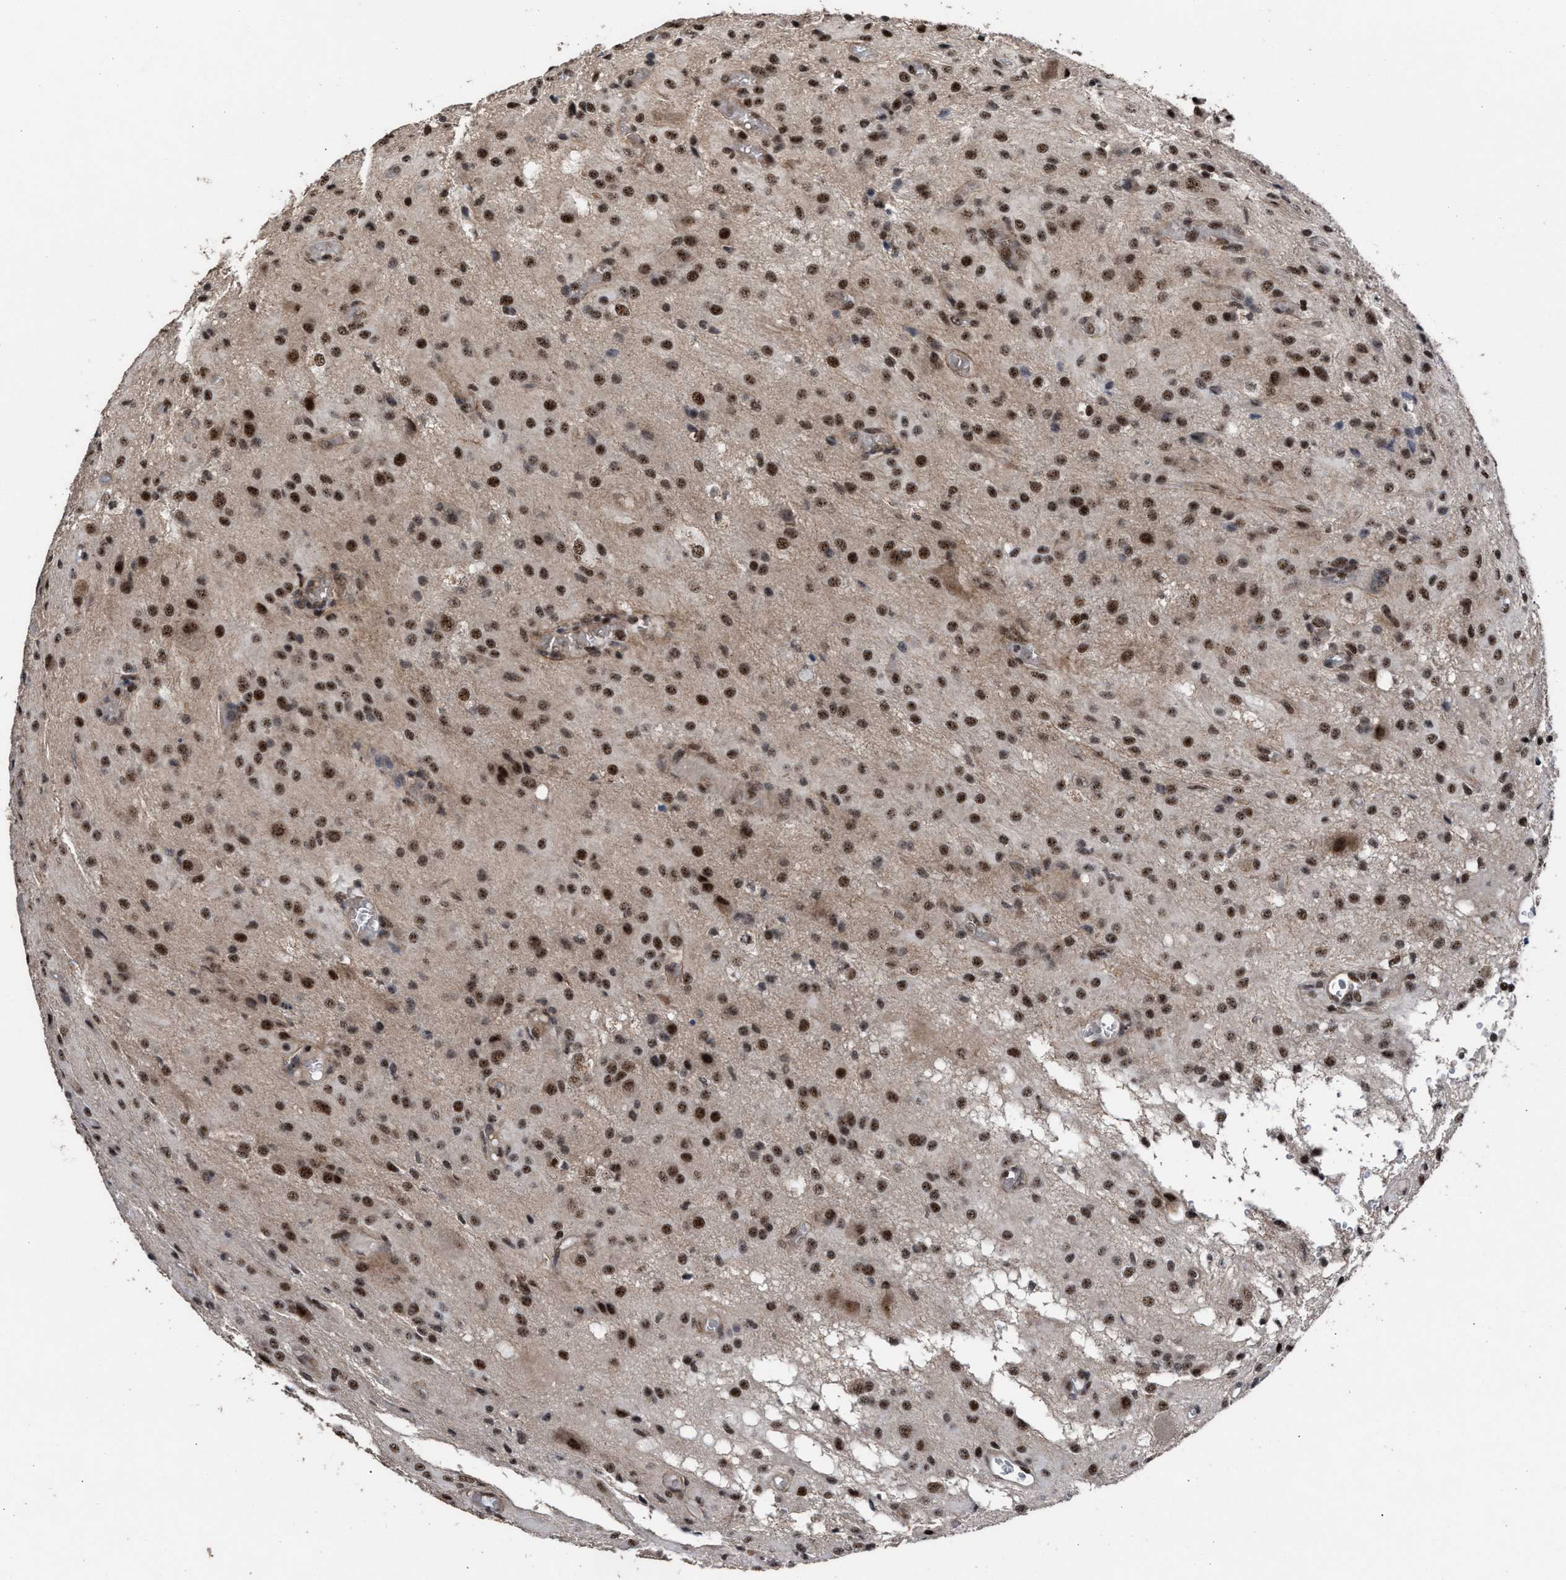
{"staining": {"intensity": "strong", "quantity": ">75%", "location": "nuclear"}, "tissue": "glioma", "cell_type": "Tumor cells", "image_type": "cancer", "snomed": [{"axis": "morphology", "description": "Glioma, malignant, High grade"}, {"axis": "topography", "description": "Brain"}], "caption": "Immunohistochemistry (DAB) staining of malignant high-grade glioma reveals strong nuclear protein positivity in approximately >75% of tumor cells.", "gene": "EIF4A3", "patient": {"sex": "female", "age": 59}}